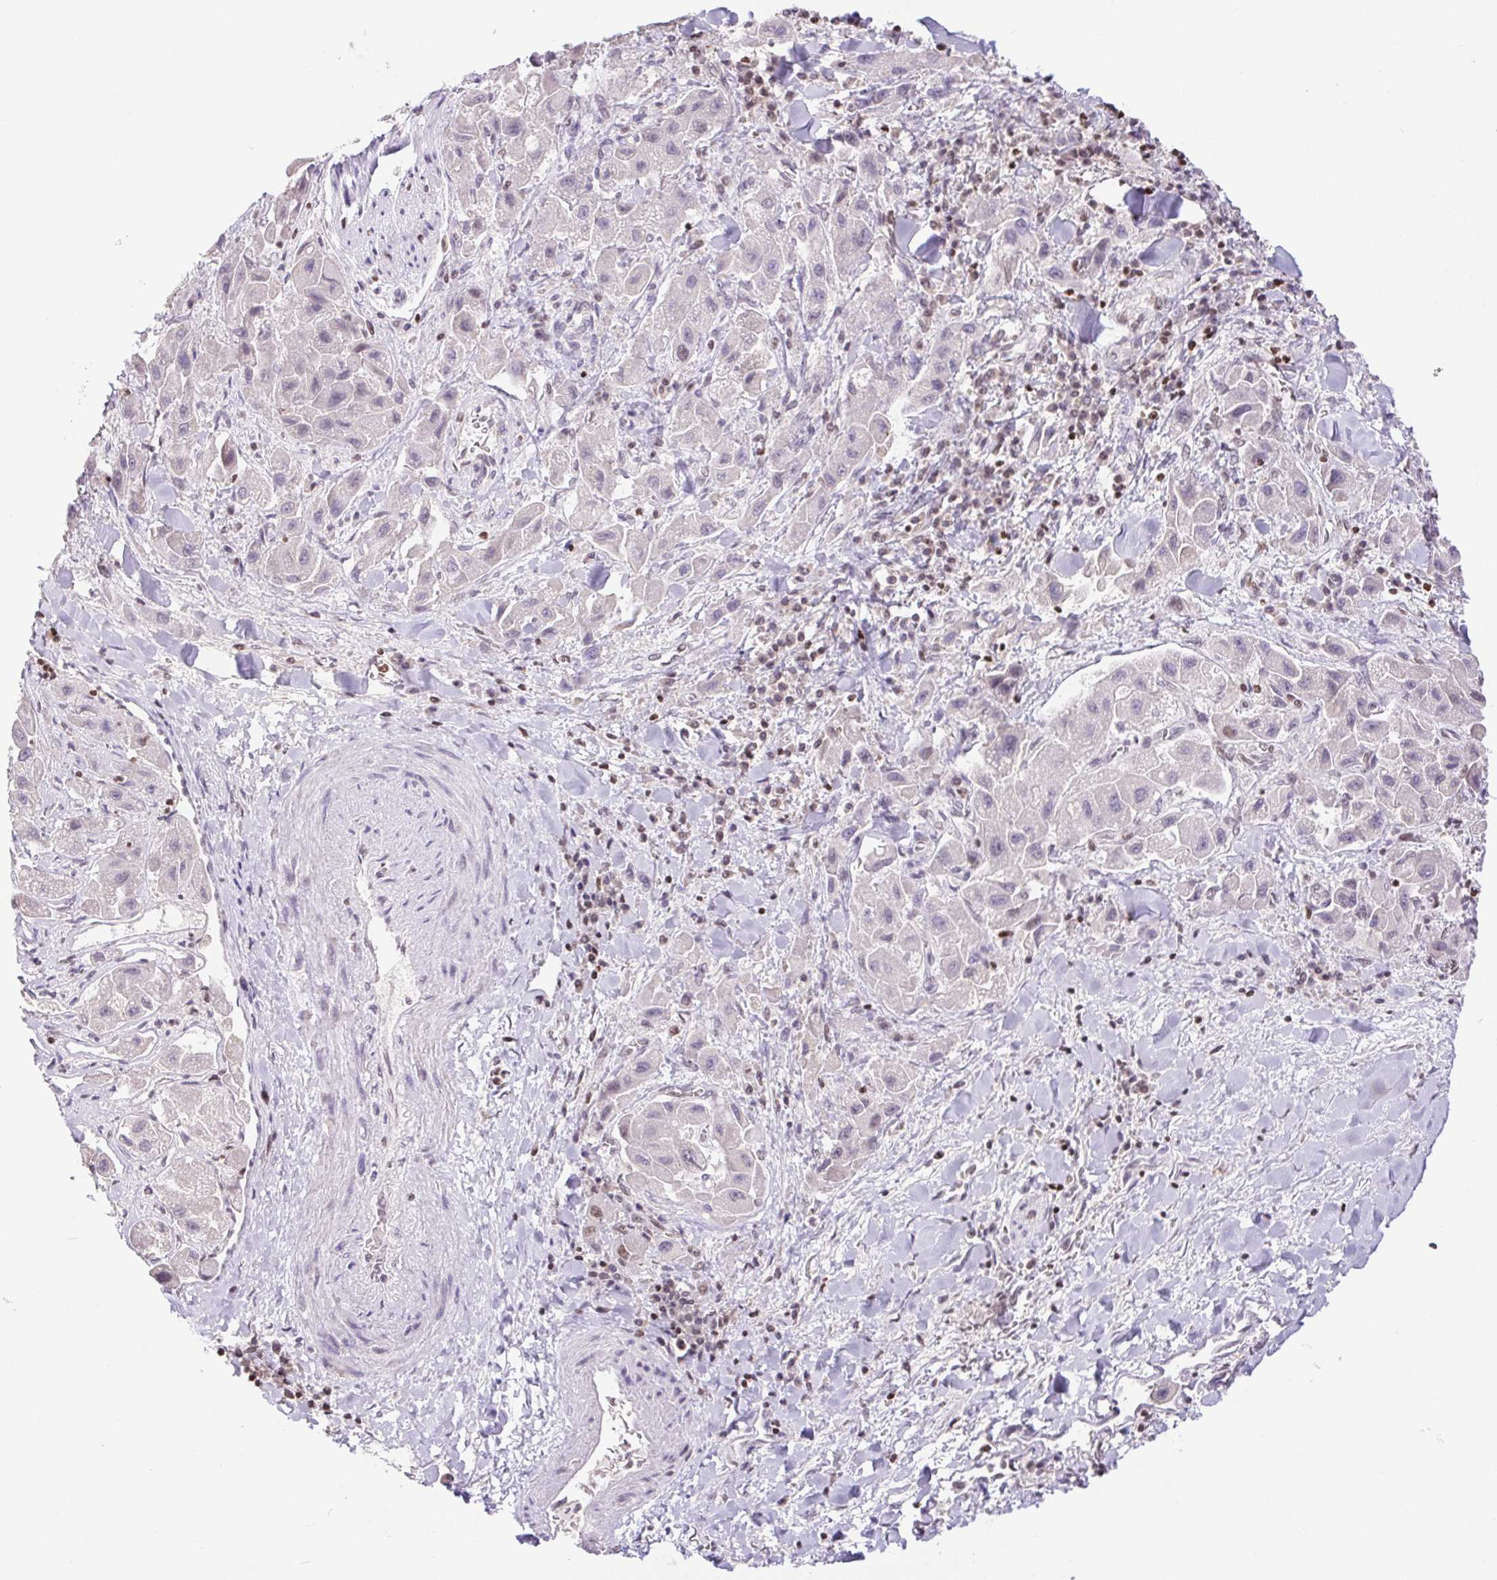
{"staining": {"intensity": "negative", "quantity": "none", "location": "none"}, "tissue": "liver cancer", "cell_type": "Tumor cells", "image_type": "cancer", "snomed": [{"axis": "morphology", "description": "Carcinoma, Hepatocellular, NOS"}, {"axis": "topography", "description": "Liver"}], "caption": "An IHC photomicrograph of liver cancer is shown. There is no staining in tumor cells of liver cancer.", "gene": "POLD3", "patient": {"sex": "male", "age": 24}}